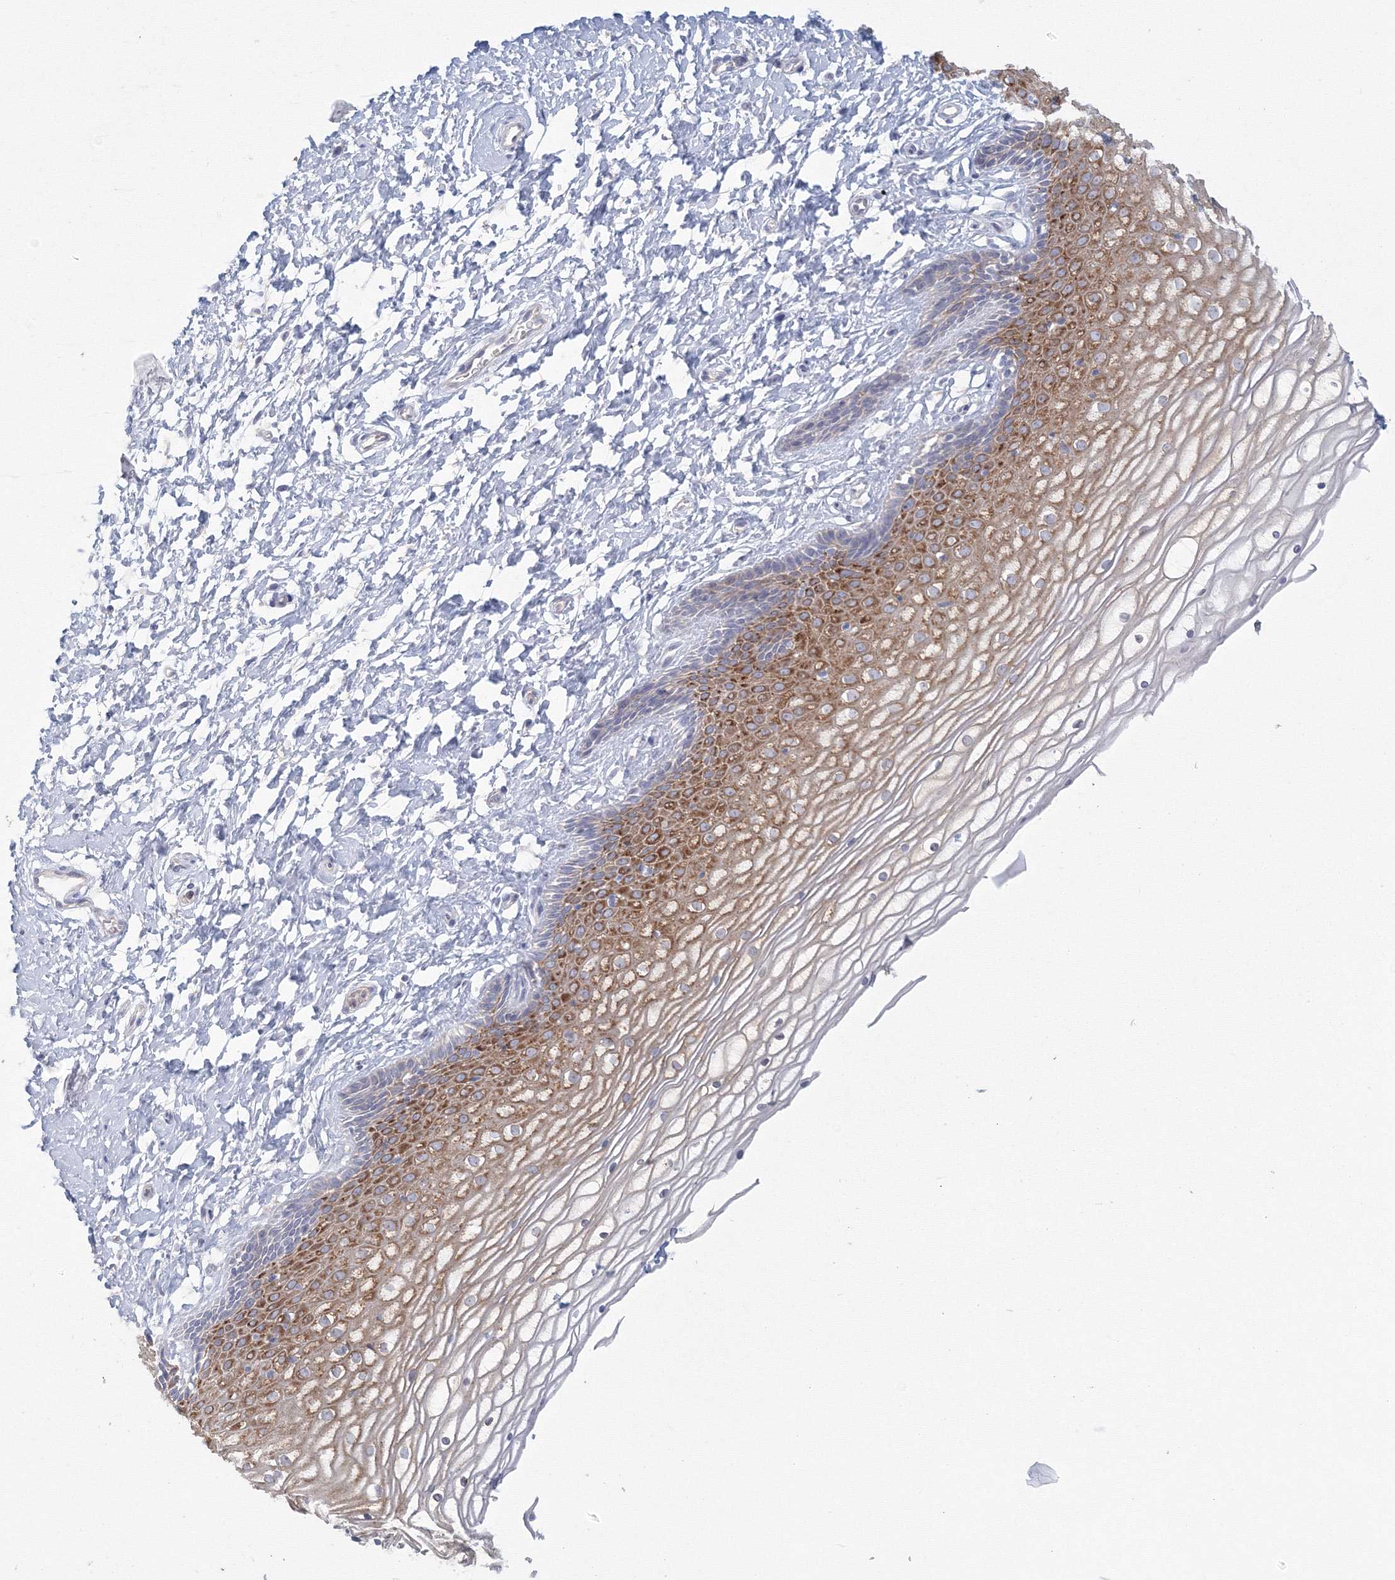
{"staining": {"intensity": "moderate", "quantity": "25%-75%", "location": "cytoplasmic/membranous"}, "tissue": "vagina", "cell_type": "Squamous epithelial cells", "image_type": "normal", "snomed": [{"axis": "morphology", "description": "Normal tissue, NOS"}, {"axis": "topography", "description": "Vagina"}, {"axis": "topography", "description": "Cervix"}], "caption": "Squamous epithelial cells display medium levels of moderate cytoplasmic/membranous staining in approximately 25%-75% of cells in normal human vagina. (Brightfield microscopy of DAB IHC at high magnification).", "gene": "TACC2", "patient": {"sex": "female", "age": 40}}